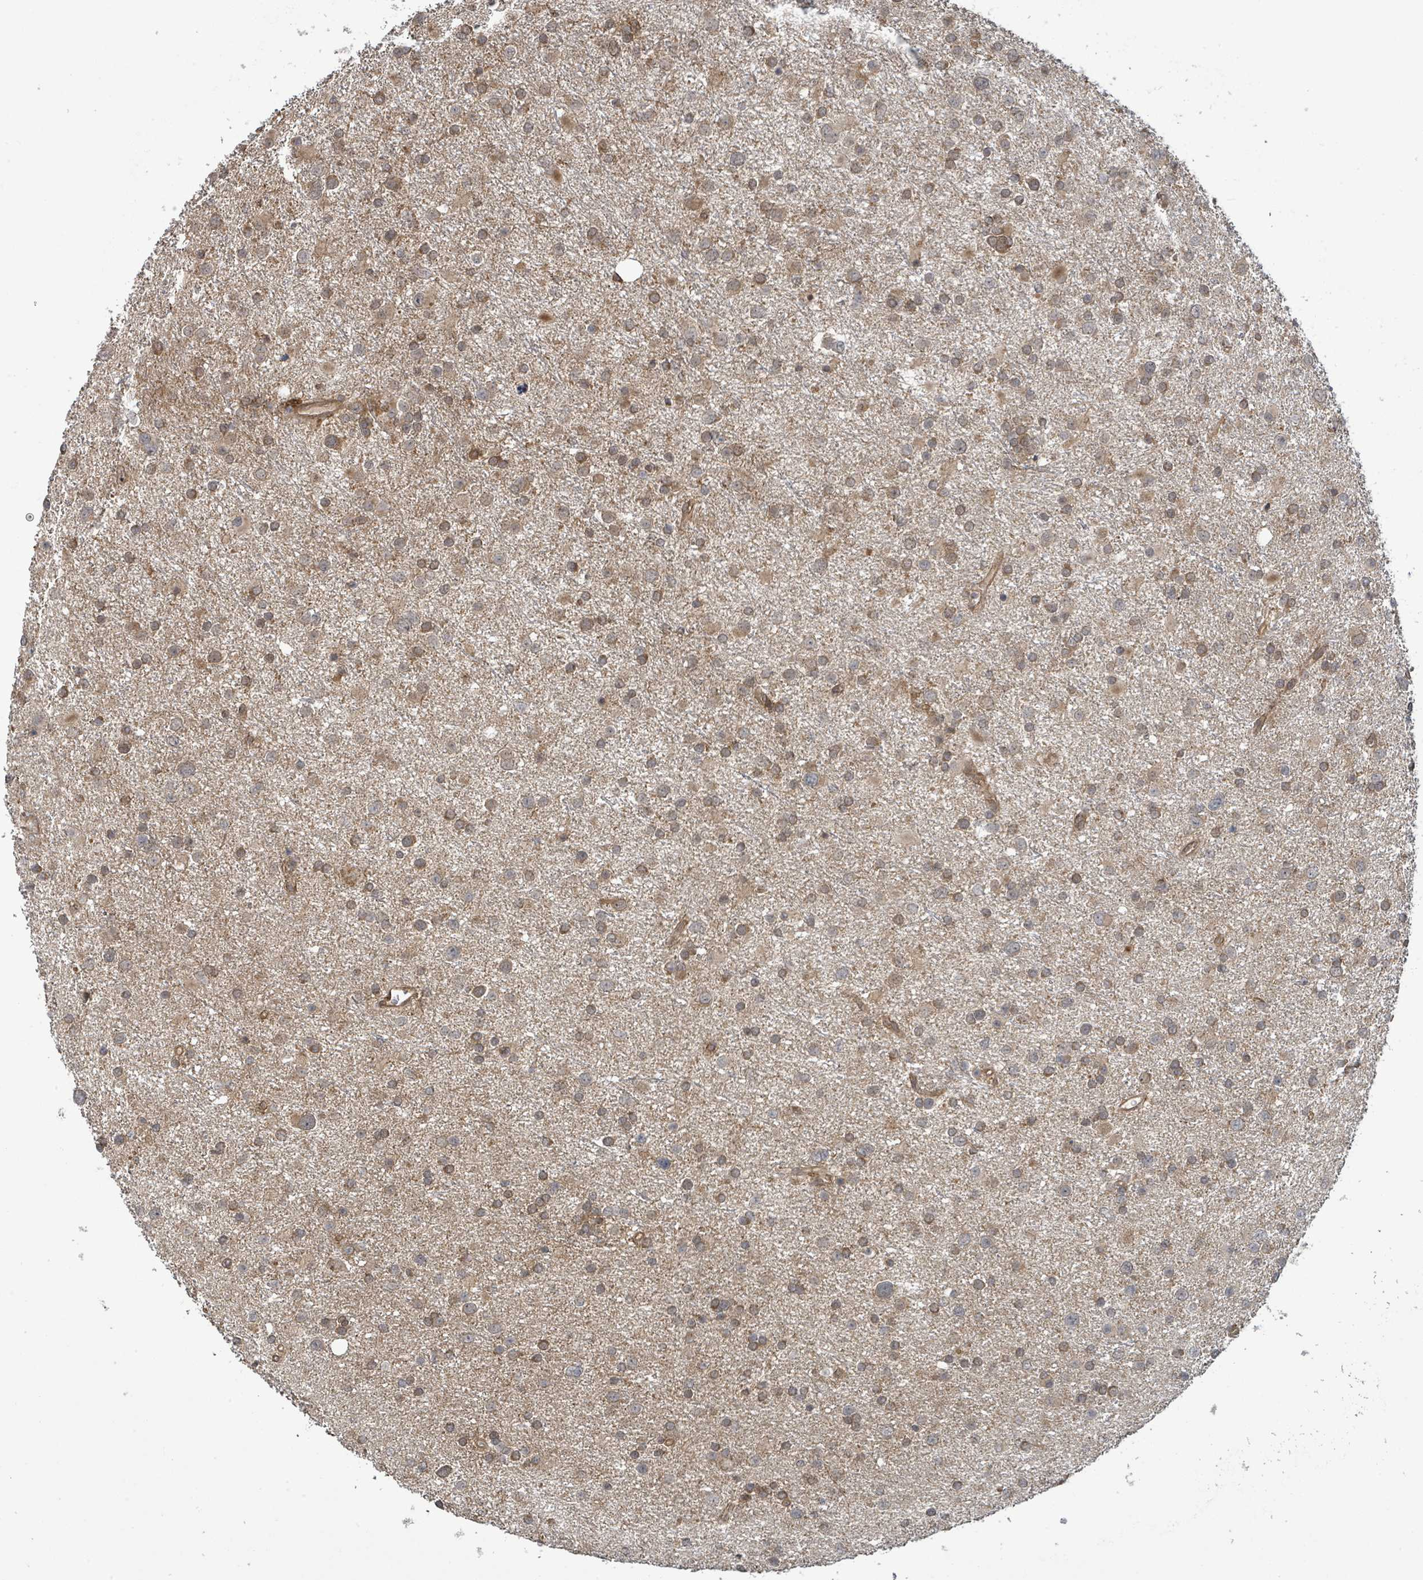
{"staining": {"intensity": "moderate", "quantity": ">75%", "location": "cytoplasmic/membranous"}, "tissue": "glioma", "cell_type": "Tumor cells", "image_type": "cancer", "snomed": [{"axis": "morphology", "description": "Glioma, malignant, Low grade"}, {"axis": "topography", "description": "Brain"}], "caption": "High-magnification brightfield microscopy of glioma stained with DAB (brown) and counterstained with hematoxylin (blue). tumor cells exhibit moderate cytoplasmic/membranous expression is appreciated in about>75% of cells.", "gene": "ARPIN", "patient": {"sex": "female", "age": 32}}